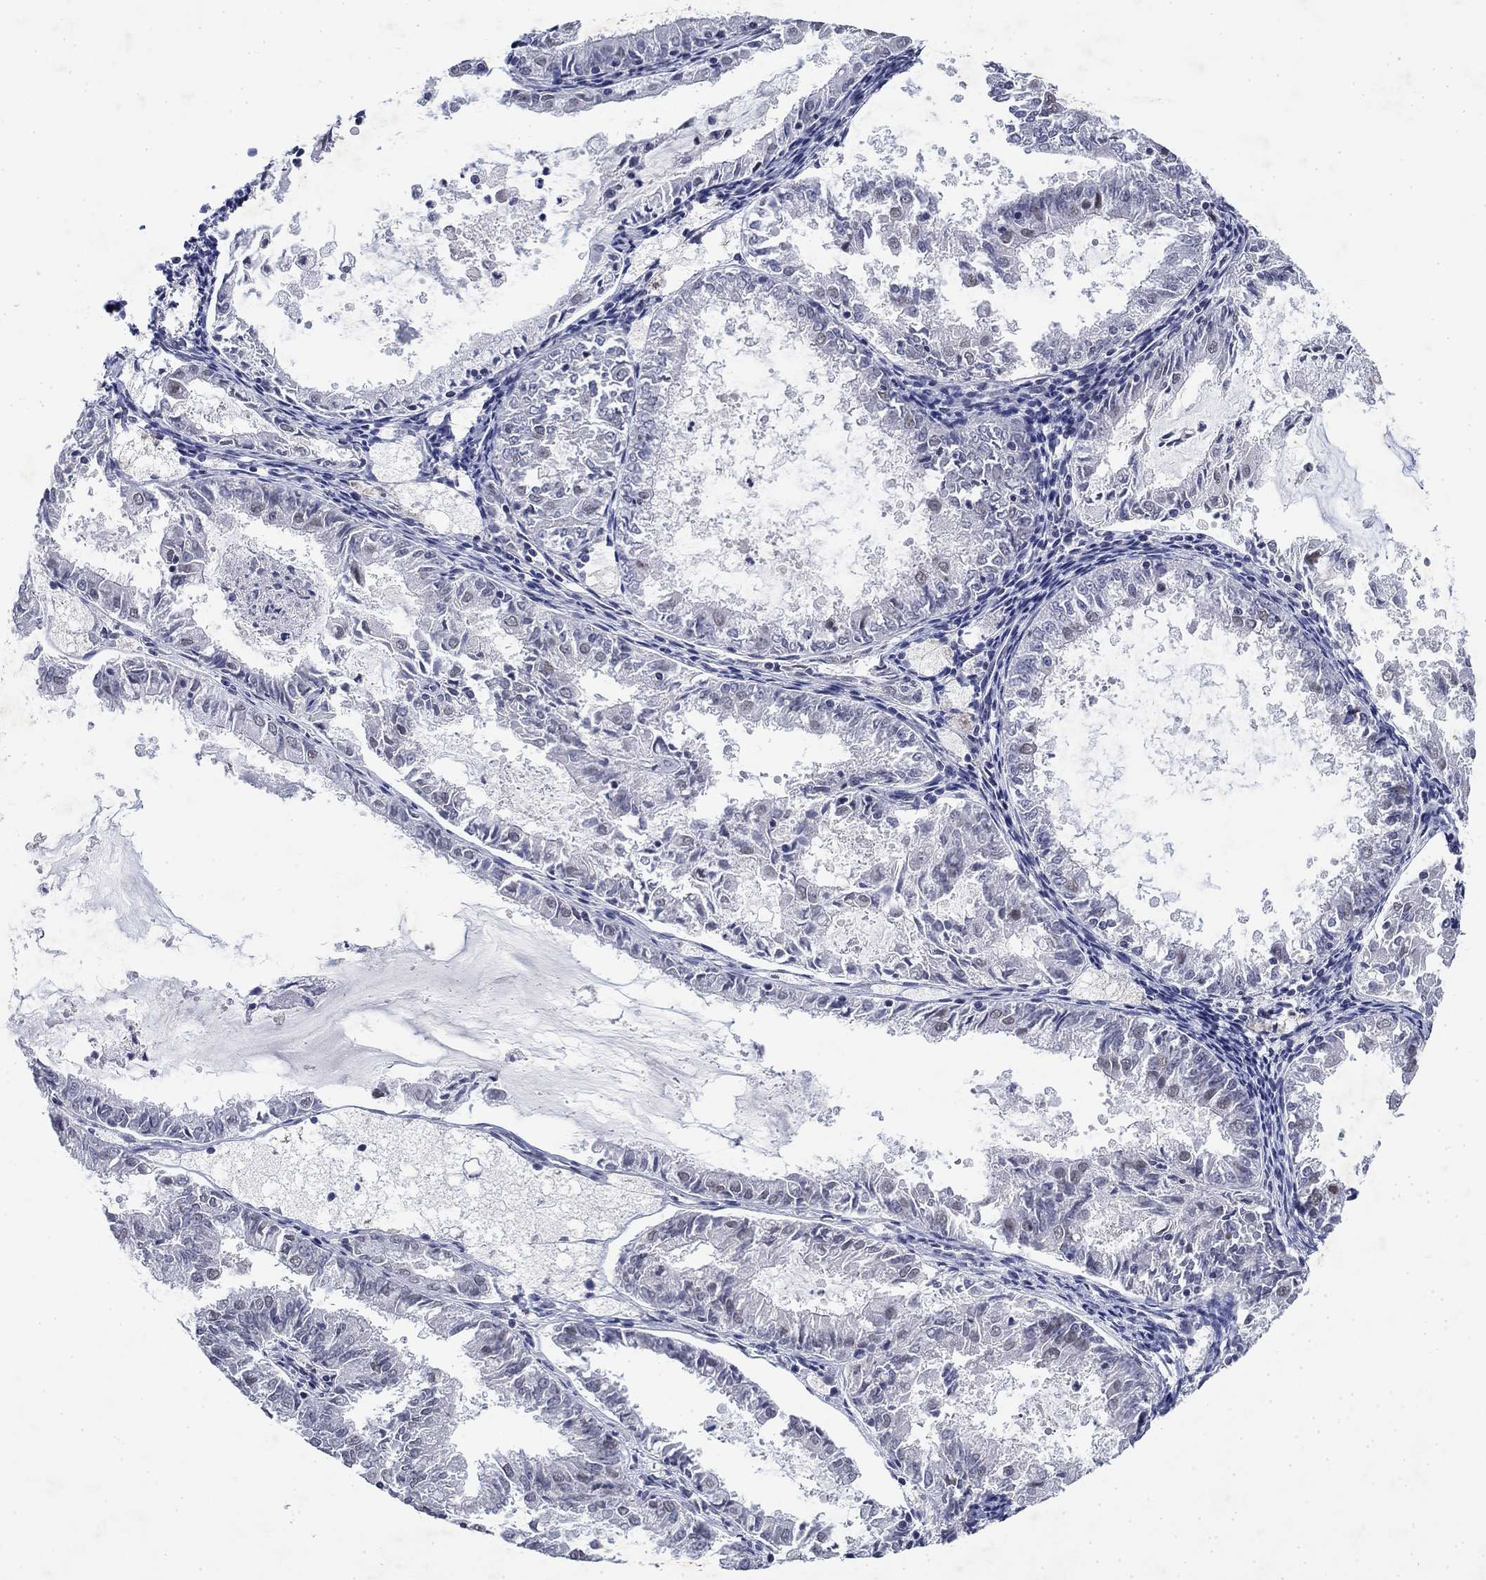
{"staining": {"intensity": "weak", "quantity": "<25%", "location": "nuclear"}, "tissue": "endometrial cancer", "cell_type": "Tumor cells", "image_type": "cancer", "snomed": [{"axis": "morphology", "description": "Adenocarcinoma, NOS"}, {"axis": "topography", "description": "Endometrium"}], "caption": "This is an immunohistochemistry (IHC) image of human endometrial adenocarcinoma. There is no positivity in tumor cells.", "gene": "TOR1AIP1", "patient": {"sex": "female", "age": 57}}